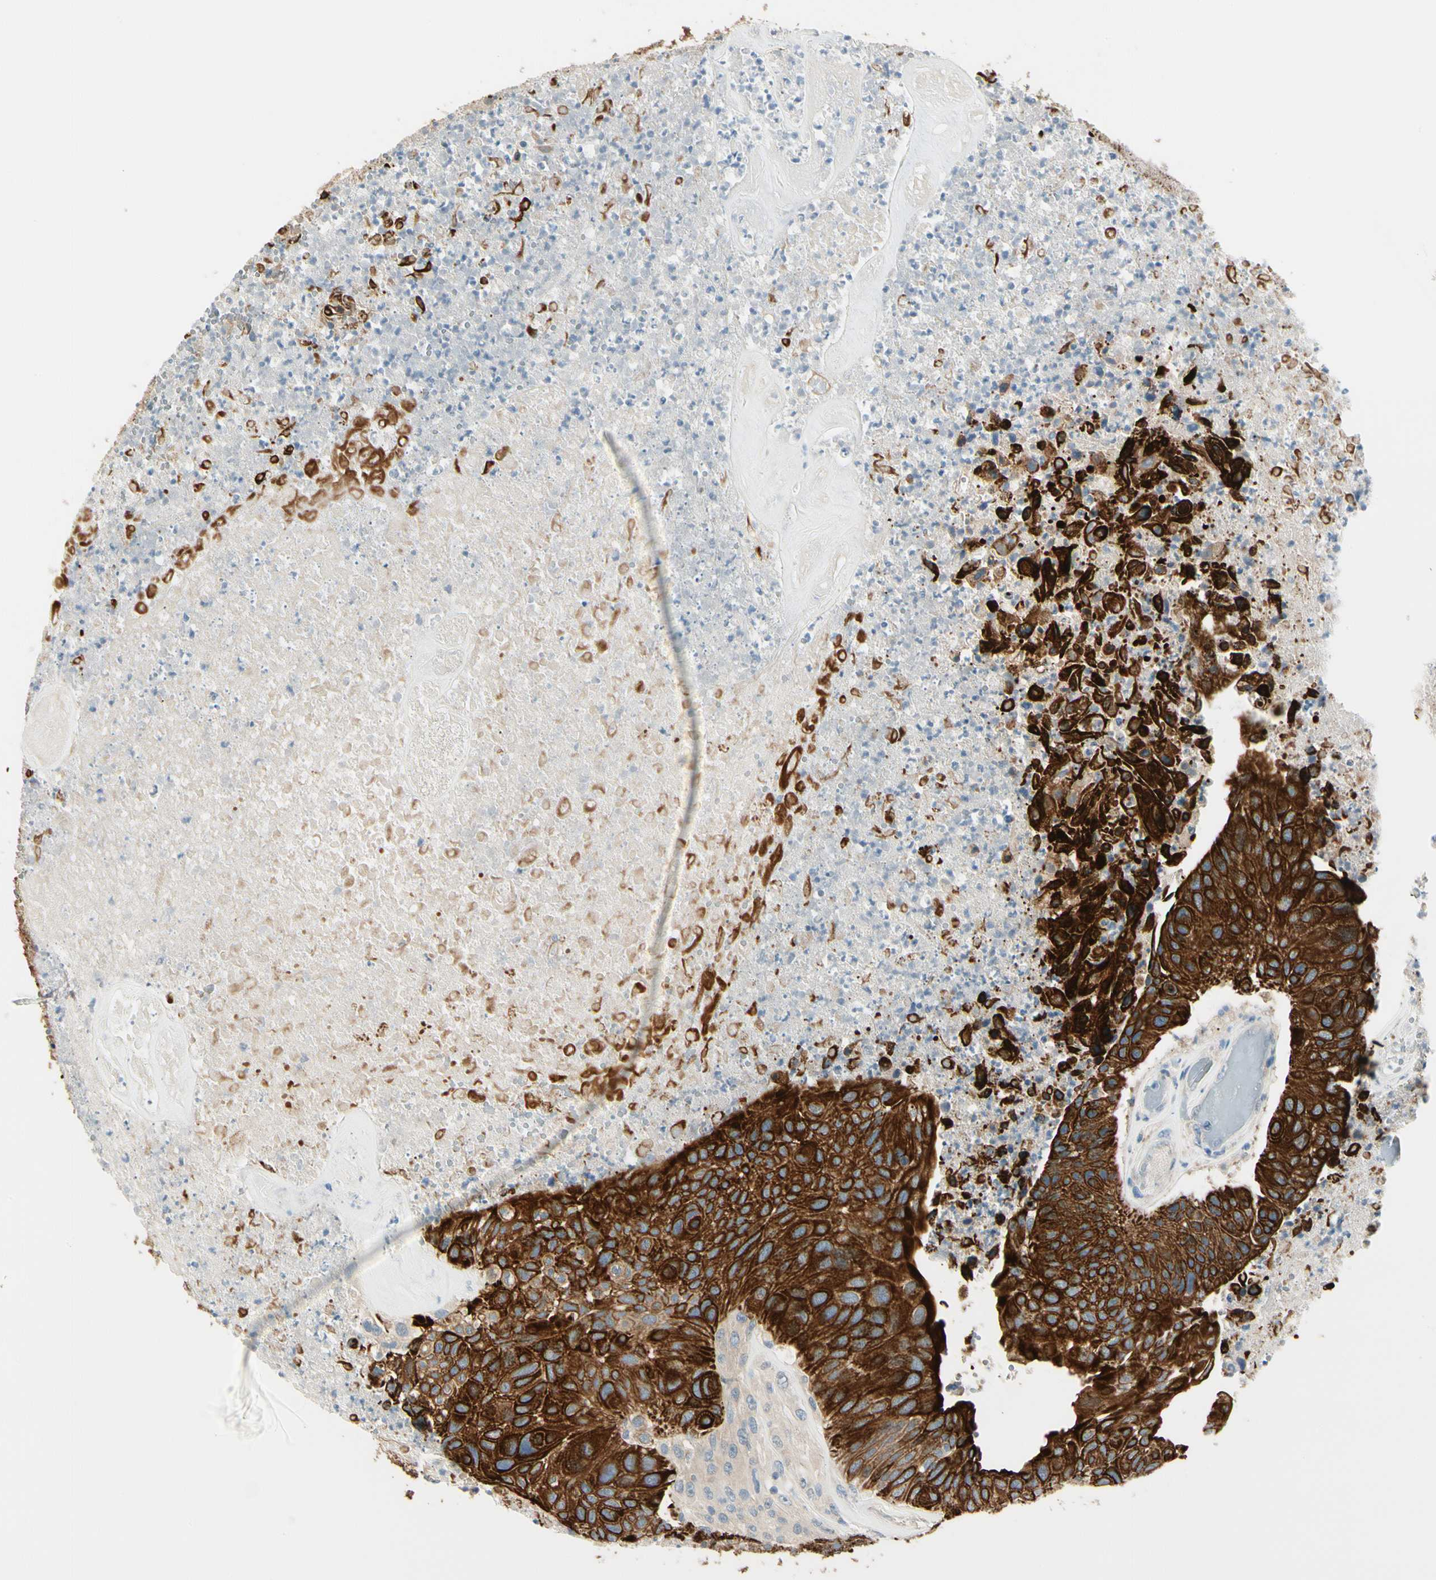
{"staining": {"intensity": "strong", "quantity": ">75%", "location": "cytoplasmic/membranous"}, "tissue": "urothelial cancer", "cell_type": "Tumor cells", "image_type": "cancer", "snomed": [{"axis": "morphology", "description": "Urothelial carcinoma, High grade"}, {"axis": "topography", "description": "Urinary bladder"}], "caption": "About >75% of tumor cells in human urothelial cancer exhibit strong cytoplasmic/membranous protein staining as visualized by brown immunohistochemical staining.", "gene": "DUSP12", "patient": {"sex": "male", "age": 66}}